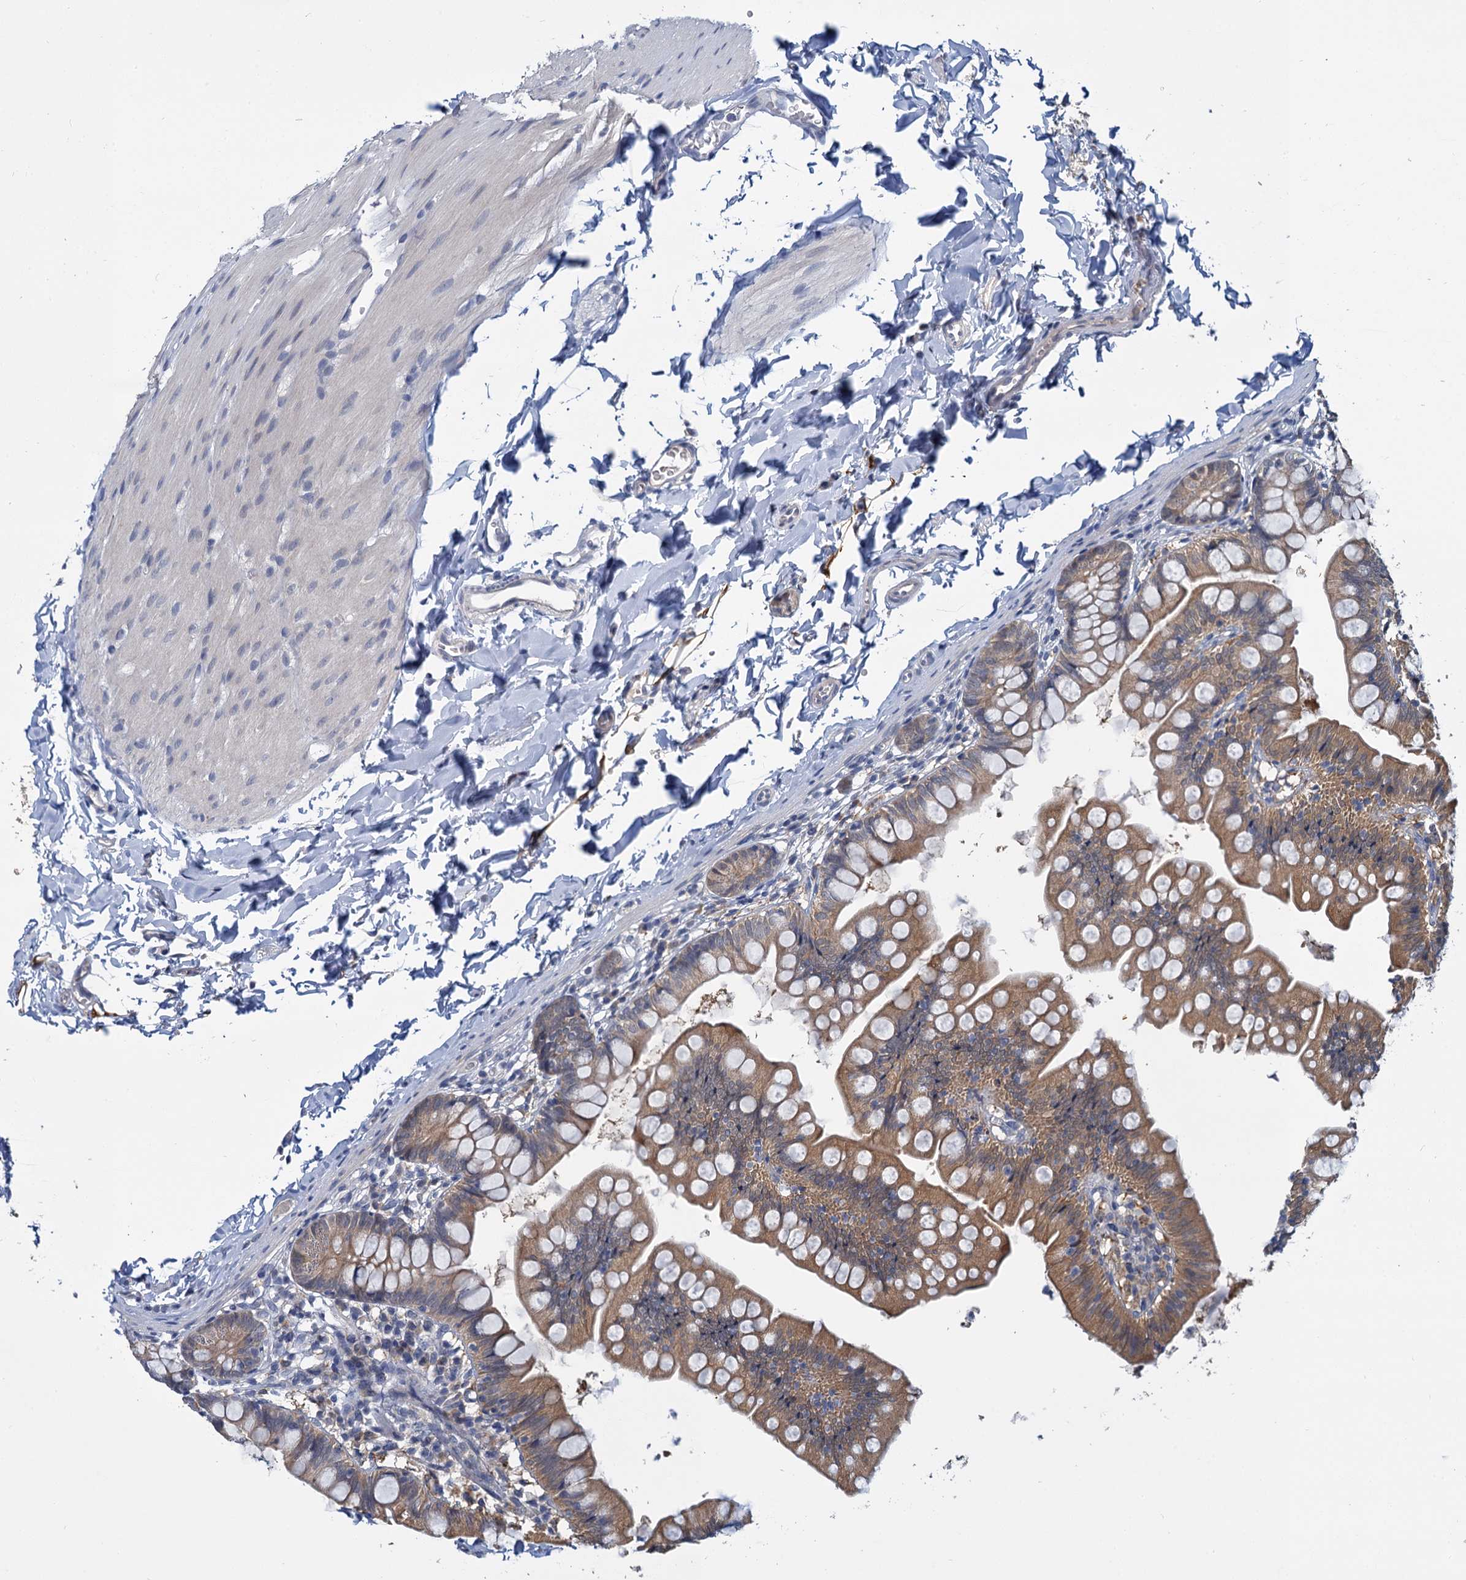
{"staining": {"intensity": "moderate", "quantity": ">75%", "location": "cytoplasmic/membranous"}, "tissue": "small intestine", "cell_type": "Glandular cells", "image_type": "normal", "snomed": [{"axis": "morphology", "description": "Normal tissue, NOS"}, {"axis": "topography", "description": "Small intestine"}], "caption": "Immunohistochemistry of benign small intestine reveals medium levels of moderate cytoplasmic/membranous positivity in about >75% of glandular cells. (DAB IHC, brown staining for protein, blue staining for nuclei).", "gene": "ANKRD42", "patient": {"sex": "male", "age": 7}}